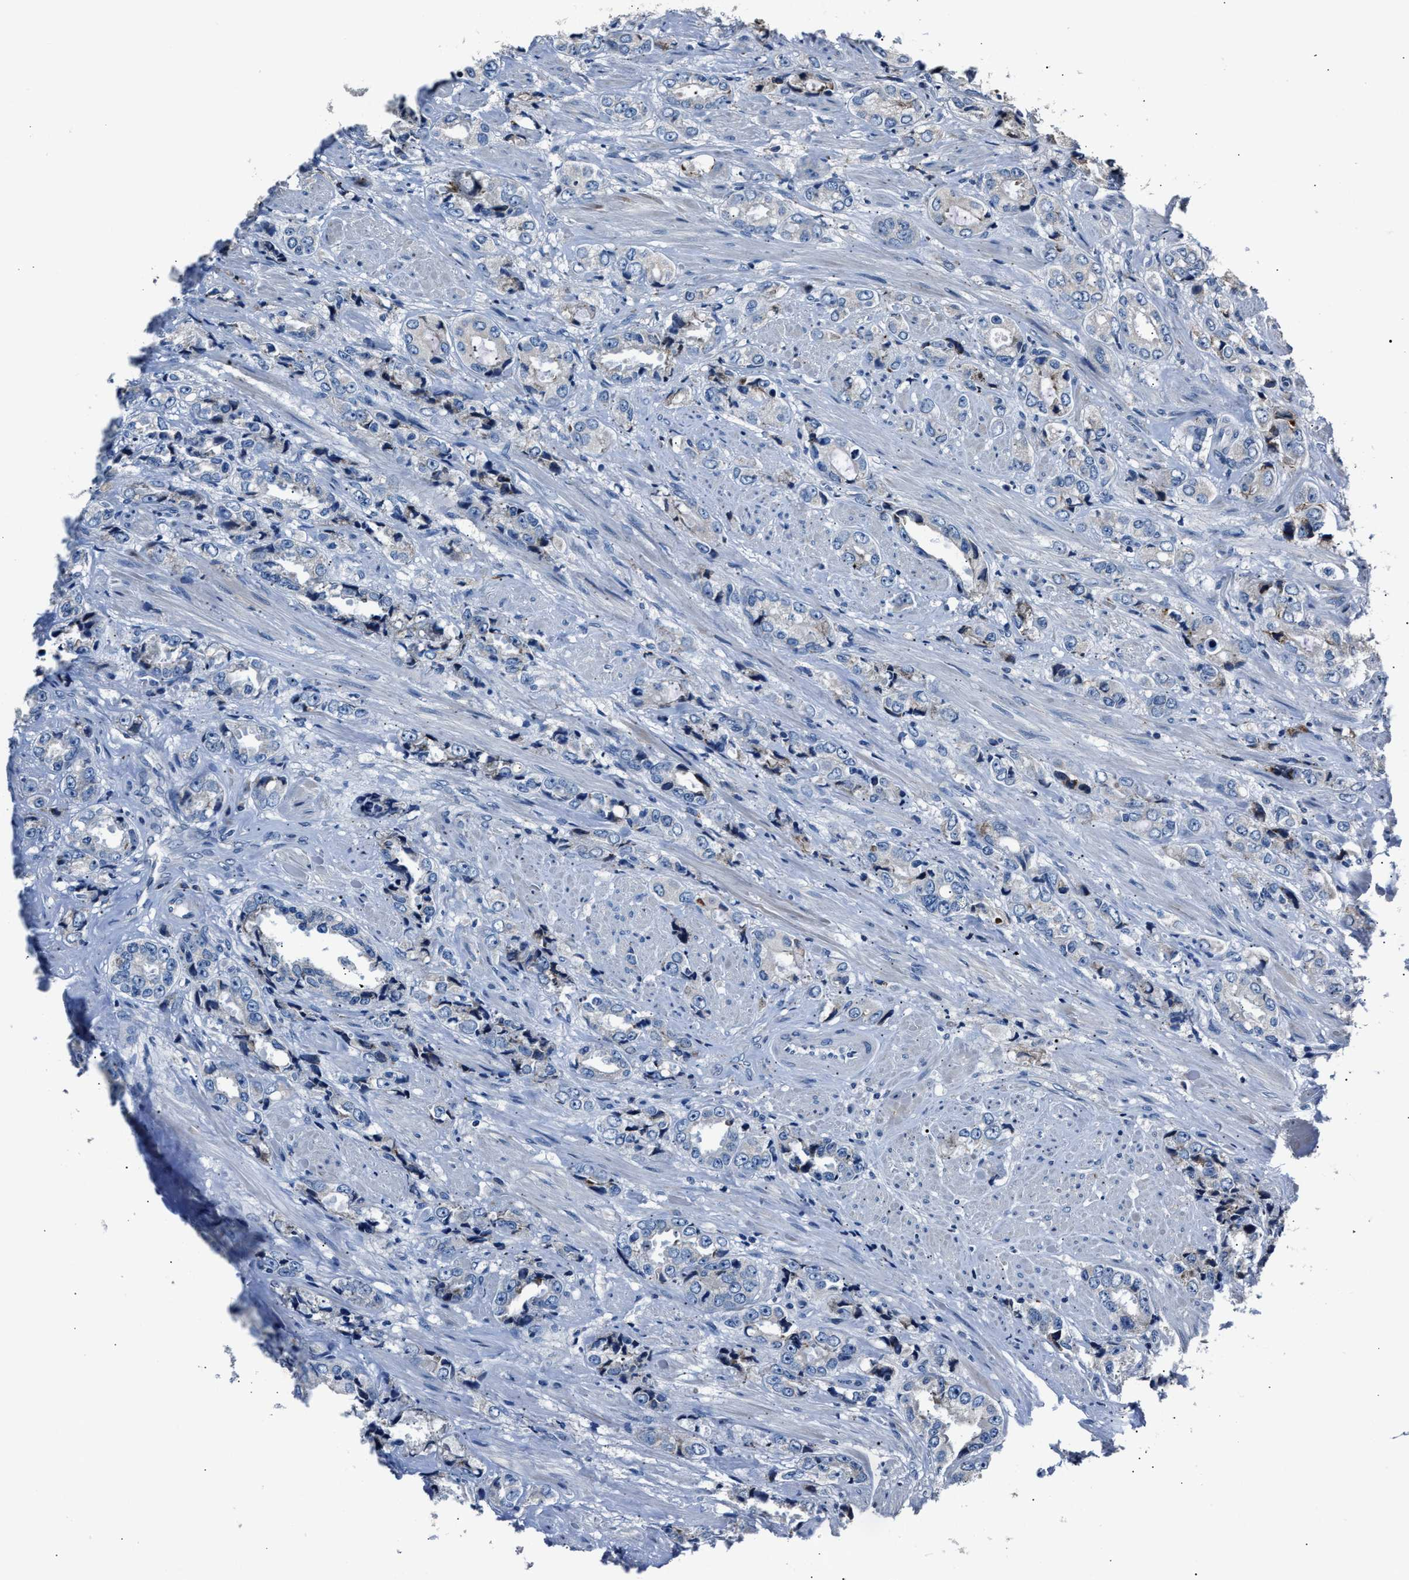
{"staining": {"intensity": "negative", "quantity": "none", "location": "none"}, "tissue": "prostate cancer", "cell_type": "Tumor cells", "image_type": "cancer", "snomed": [{"axis": "morphology", "description": "Adenocarcinoma, High grade"}, {"axis": "topography", "description": "Prostate"}], "caption": "Histopathology image shows no significant protein staining in tumor cells of prostate cancer.", "gene": "DNAJC24", "patient": {"sex": "male", "age": 61}}